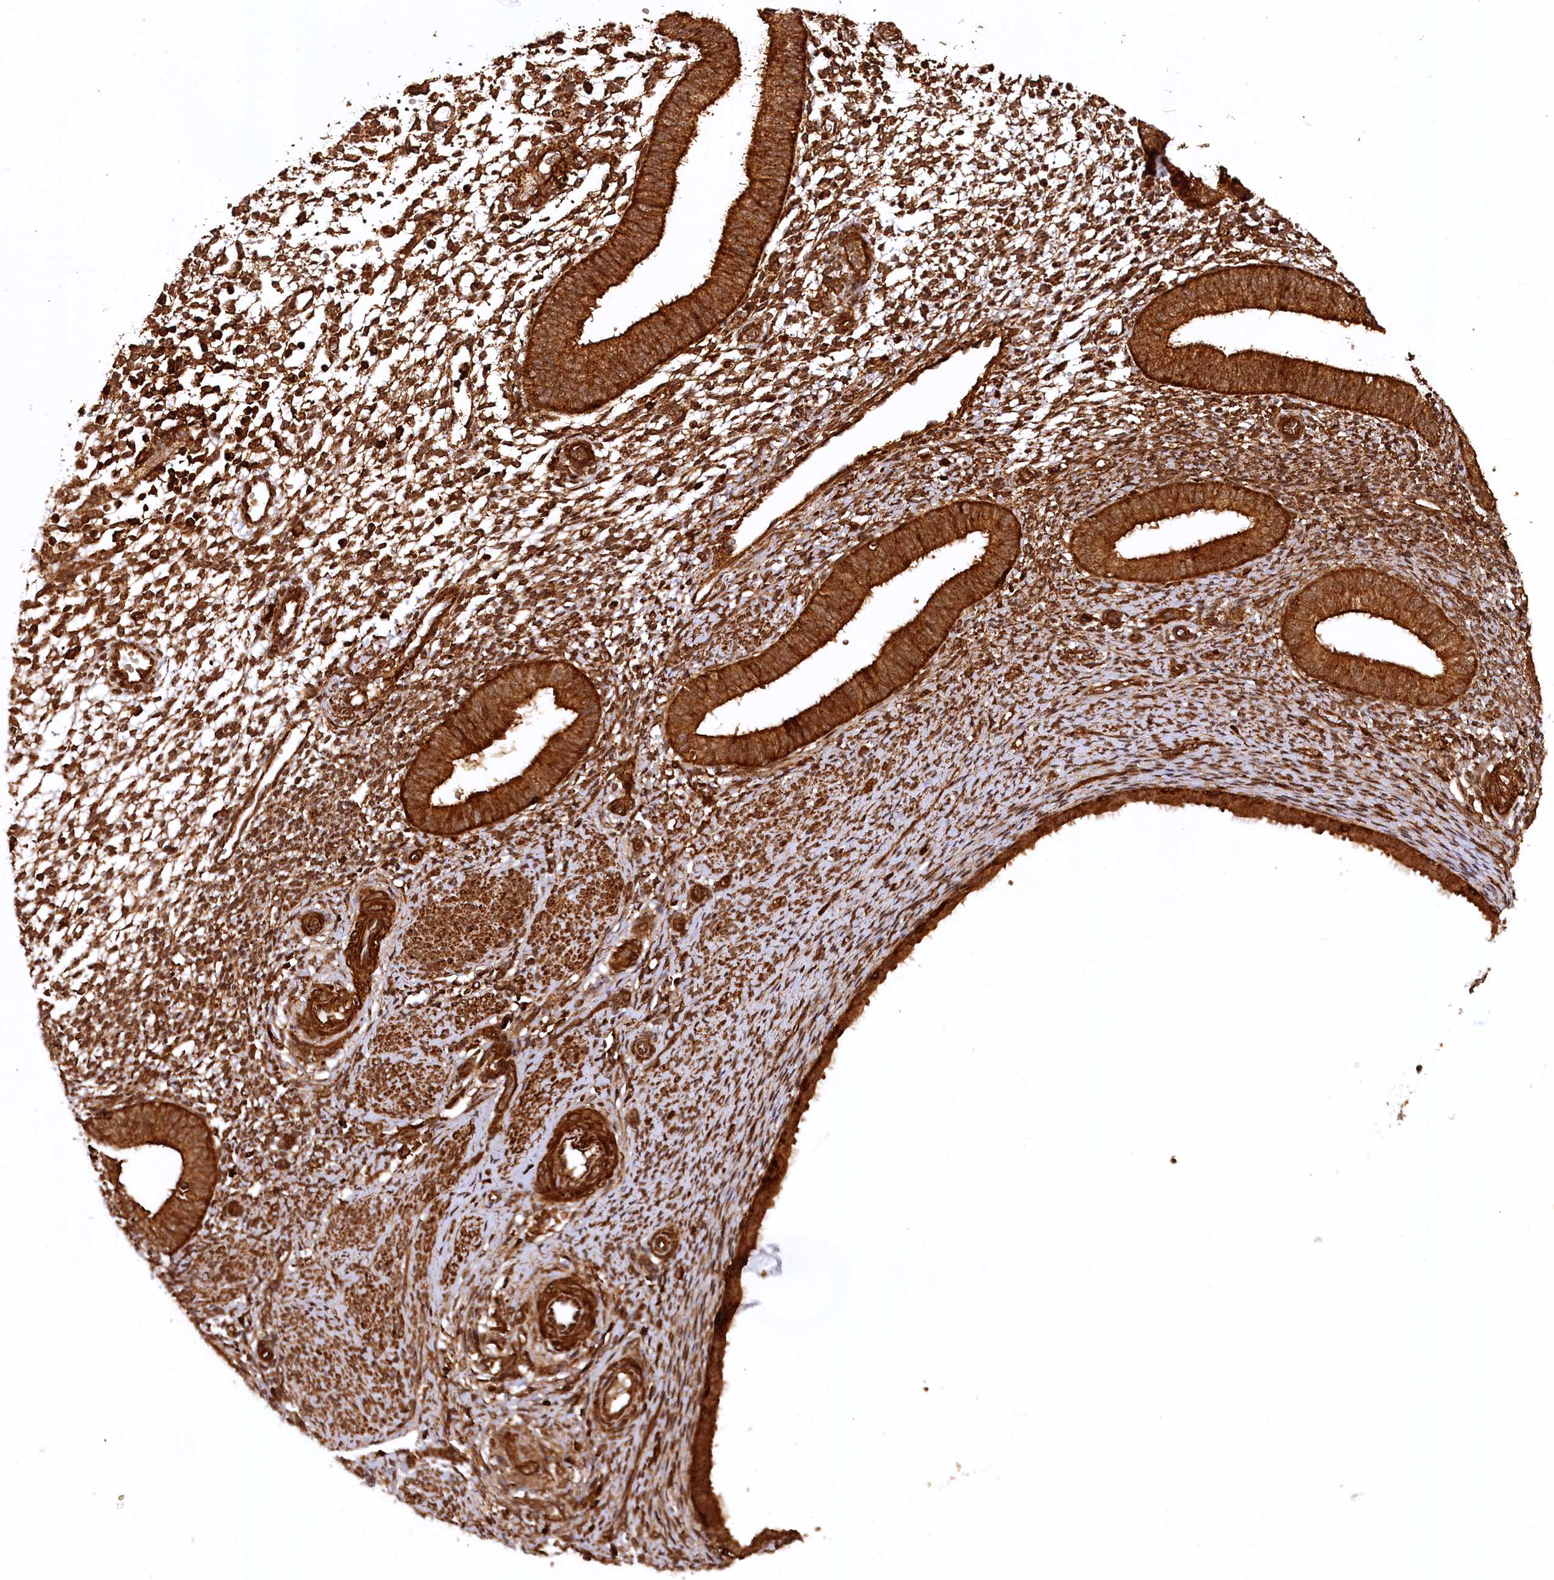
{"staining": {"intensity": "strong", "quantity": ">75%", "location": "cytoplasmic/membranous"}, "tissue": "endometrium", "cell_type": "Cells in endometrial stroma", "image_type": "normal", "snomed": [{"axis": "morphology", "description": "Normal tissue, NOS"}, {"axis": "topography", "description": "Uterus"}, {"axis": "topography", "description": "Endometrium"}], "caption": "There is high levels of strong cytoplasmic/membranous positivity in cells in endometrial stroma of unremarkable endometrium, as demonstrated by immunohistochemical staining (brown color).", "gene": "STUB1", "patient": {"sex": "female", "age": 48}}